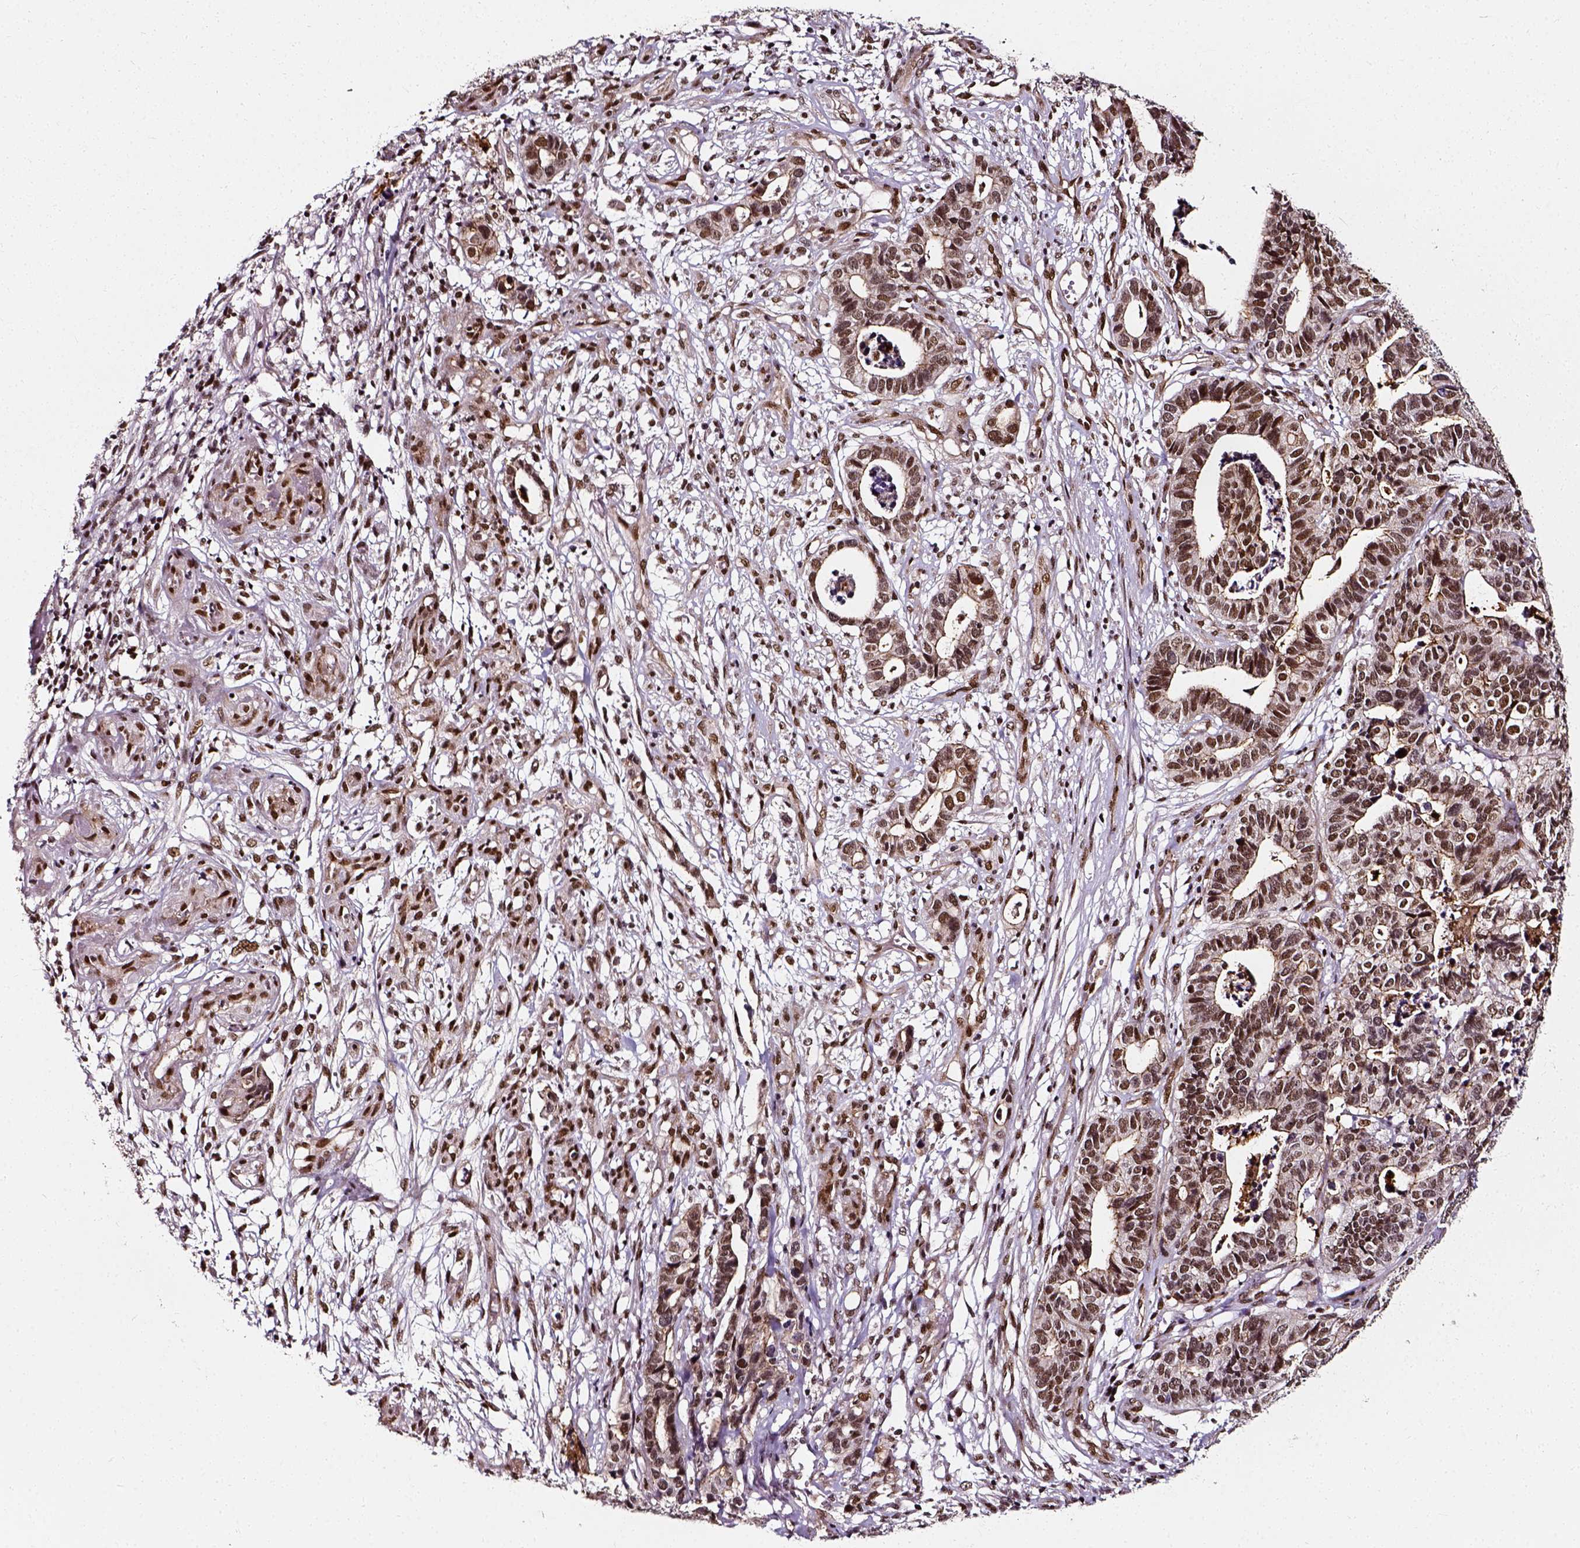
{"staining": {"intensity": "moderate", "quantity": ">75%", "location": "nuclear"}, "tissue": "stomach cancer", "cell_type": "Tumor cells", "image_type": "cancer", "snomed": [{"axis": "morphology", "description": "Adenocarcinoma, NOS"}, {"axis": "topography", "description": "Stomach, upper"}], "caption": "Human stomach adenocarcinoma stained with a protein marker demonstrates moderate staining in tumor cells.", "gene": "NACC1", "patient": {"sex": "female", "age": 67}}